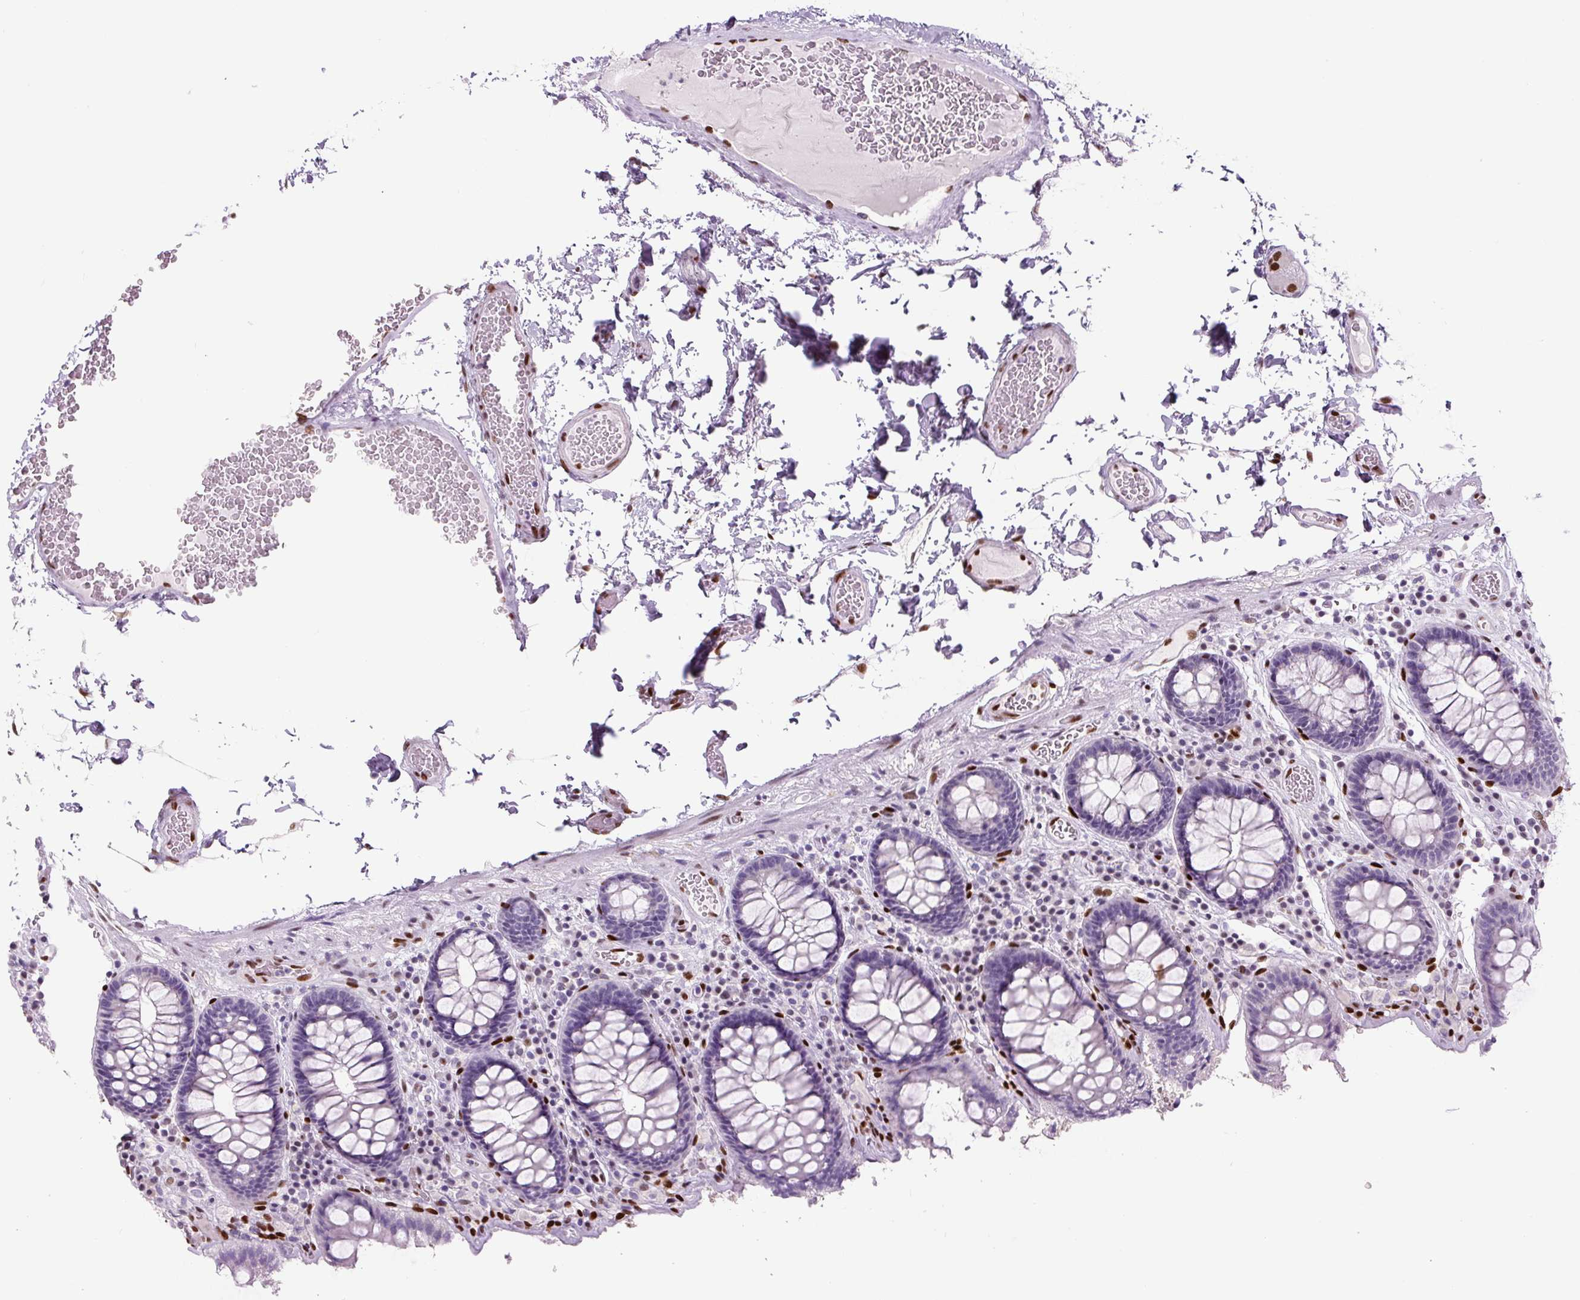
{"staining": {"intensity": "strong", "quantity": "25%-75%", "location": "nuclear"}, "tissue": "colon", "cell_type": "Endothelial cells", "image_type": "normal", "snomed": [{"axis": "morphology", "description": "Normal tissue, NOS"}, {"axis": "topography", "description": "Colon"}, {"axis": "topography", "description": "Peripheral nerve tissue"}], "caption": "The photomicrograph demonstrates immunohistochemical staining of normal colon. There is strong nuclear expression is present in about 25%-75% of endothelial cells.", "gene": "ZEB1", "patient": {"sex": "male", "age": 84}}